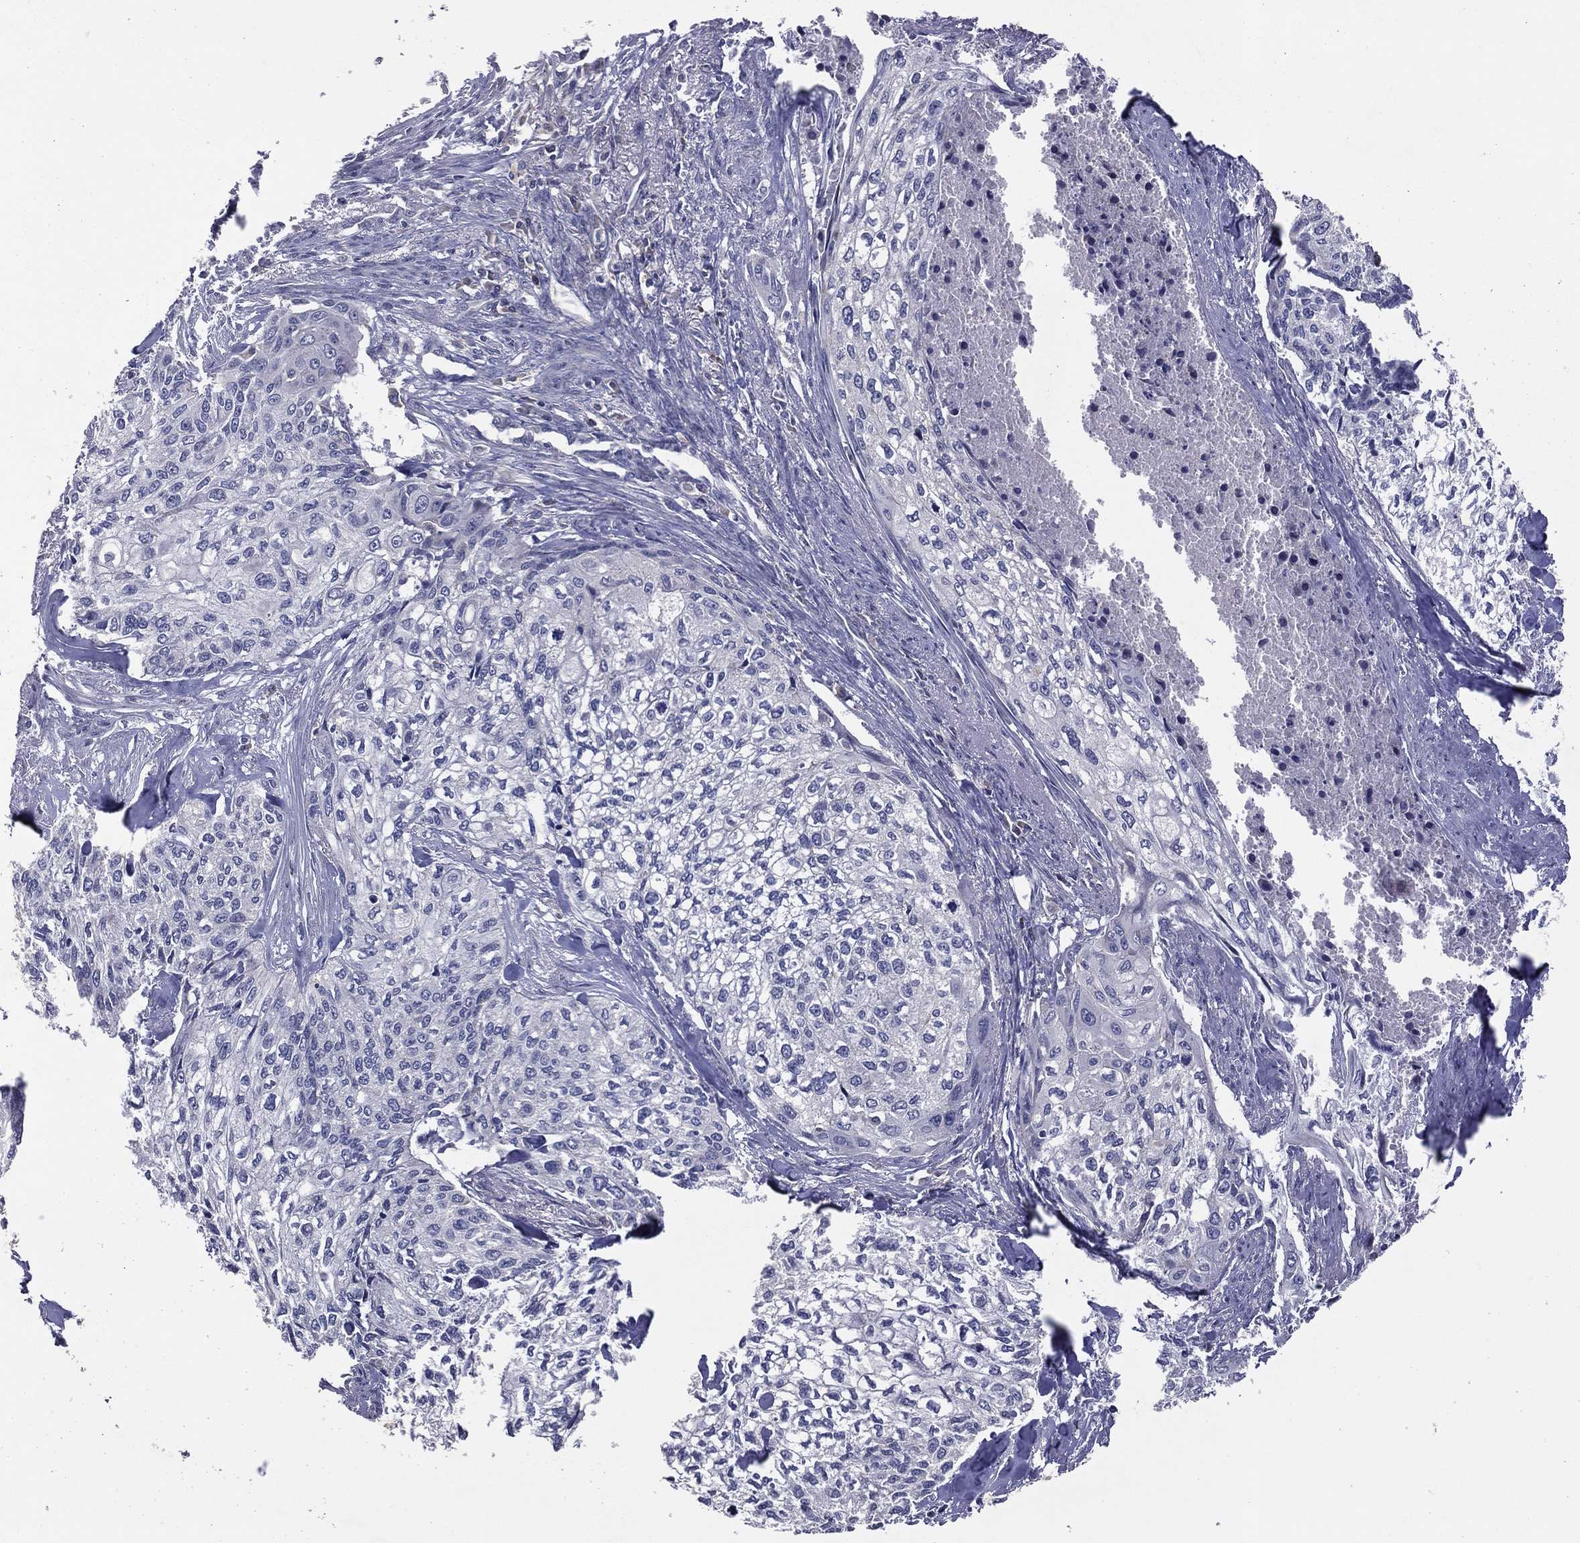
{"staining": {"intensity": "negative", "quantity": "none", "location": "none"}, "tissue": "cervical cancer", "cell_type": "Tumor cells", "image_type": "cancer", "snomed": [{"axis": "morphology", "description": "Squamous cell carcinoma, NOS"}, {"axis": "topography", "description": "Cervix"}], "caption": "Immunohistochemical staining of human cervical squamous cell carcinoma reveals no significant staining in tumor cells.", "gene": "STARD3", "patient": {"sex": "female", "age": 58}}